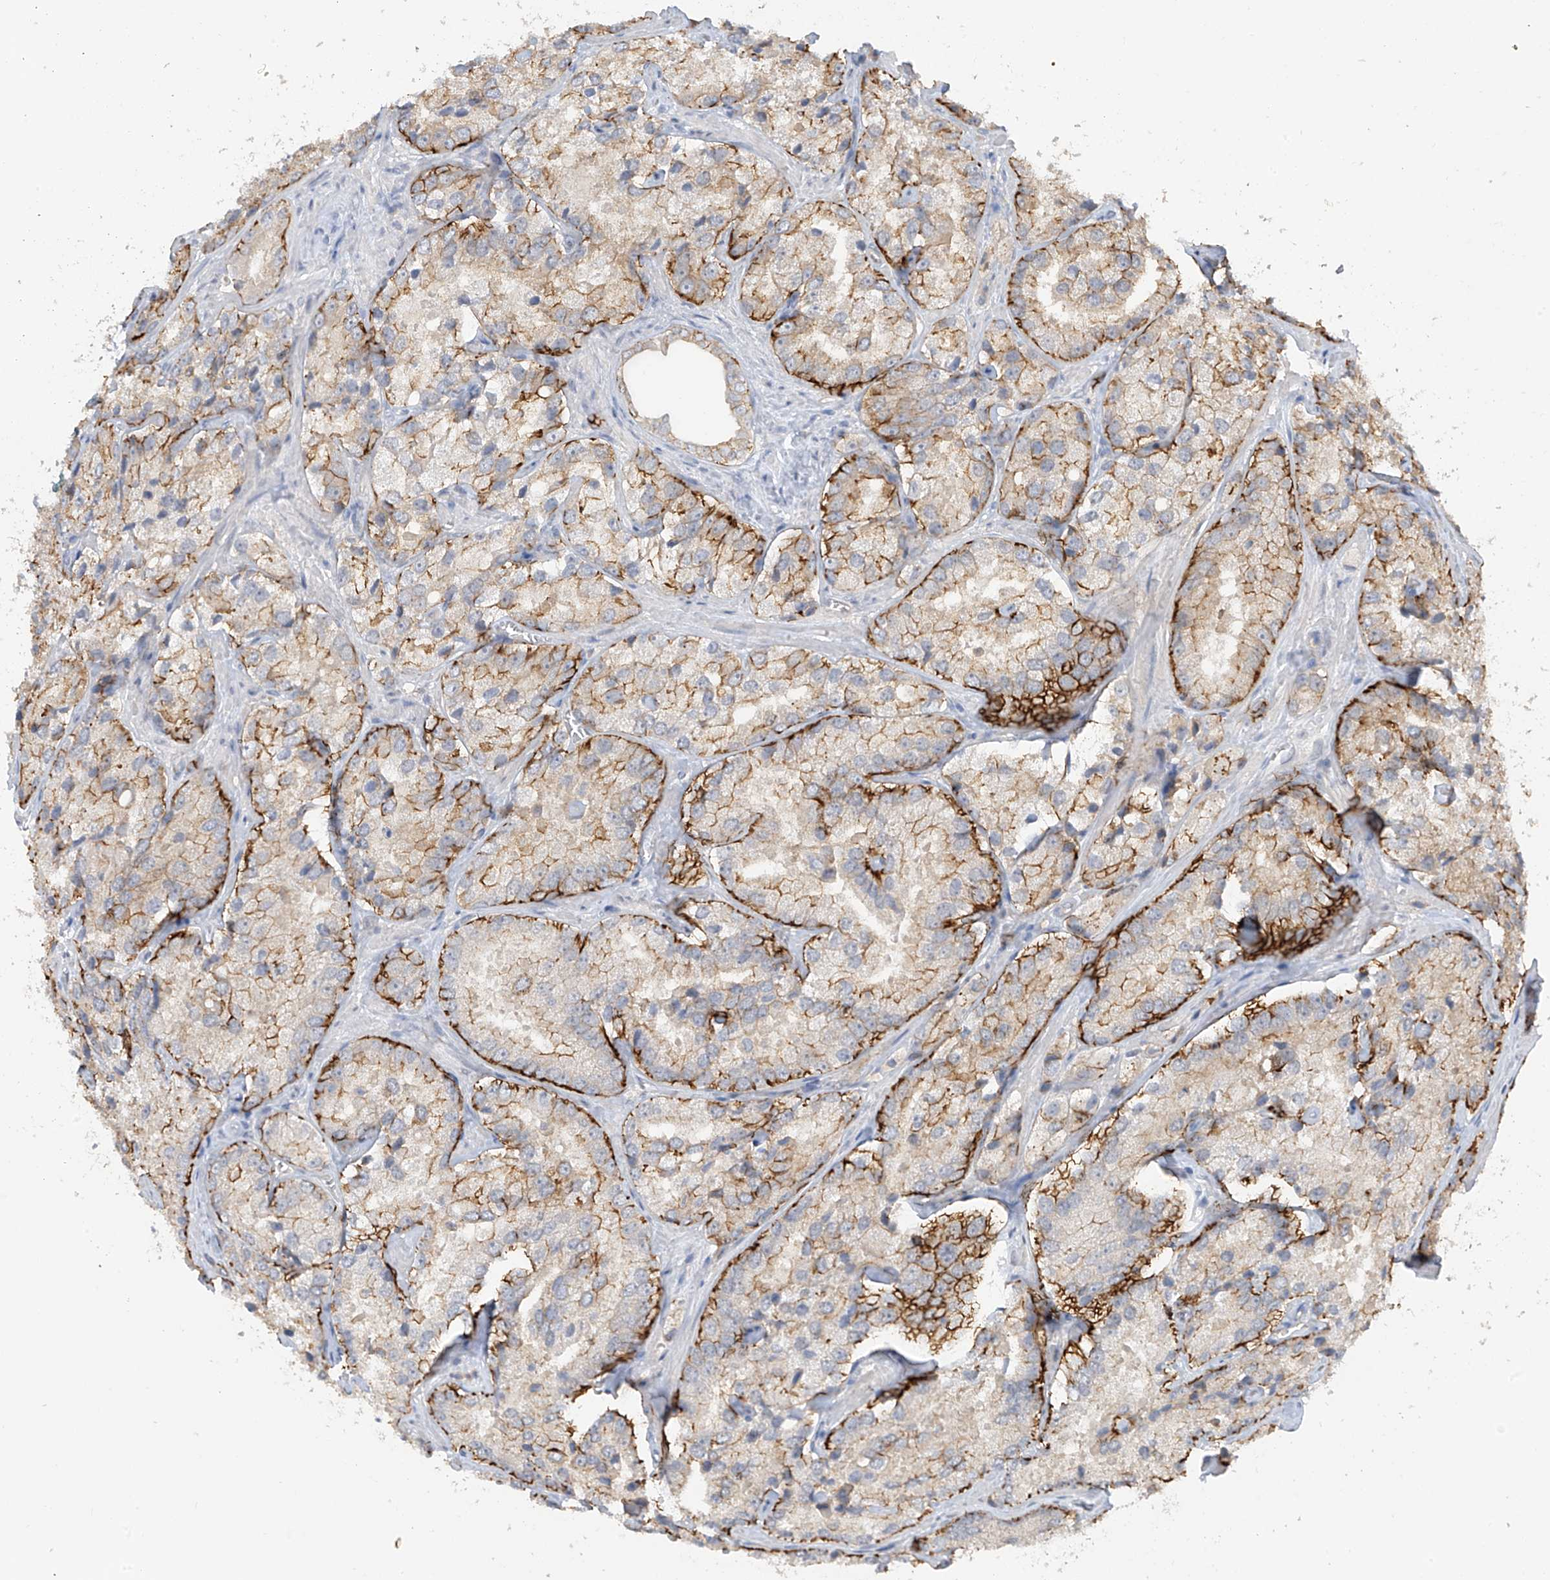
{"staining": {"intensity": "moderate", "quantity": "25%-75%", "location": "cytoplasmic/membranous"}, "tissue": "prostate cancer", "cell_type": "Tumor cells", "image_type": "cancer", "snomed": [{"axis": "morphology", "description": "Adenocarcinoma, High grade"}, {"axis": "topography", "description": "Prostate"}], "caption": "Protein analysis of high-grade adenocarcinoma (prostate) tissue shows moderate cytoplasmic/membranous positivity in about 25%-75% of tumor cells.", "gene": "ANGEL2", "patient": {"sex": "male", "age": 66}}